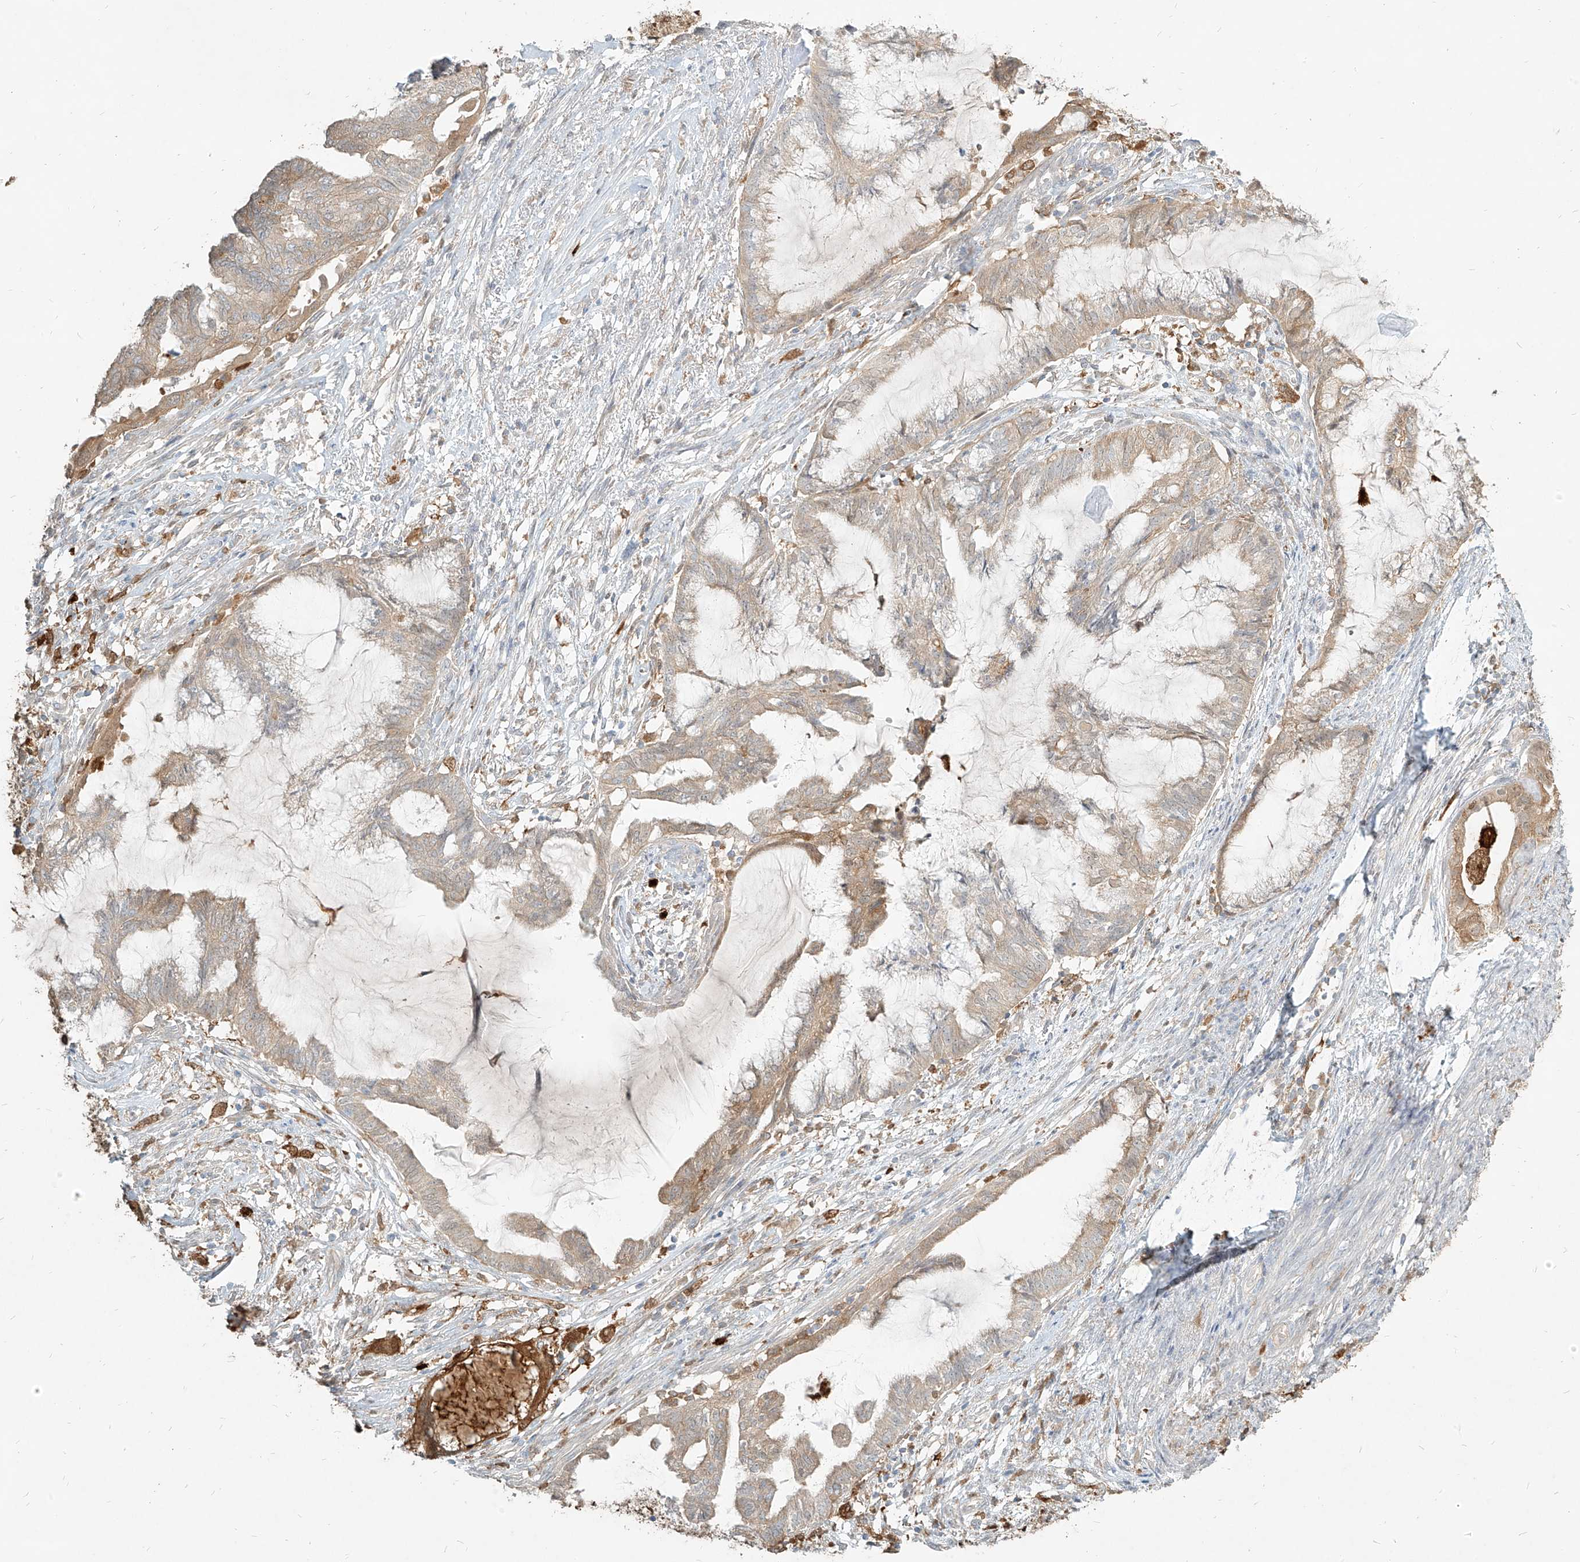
{"staining": {"intensity": "weak", "quantity": "25%-75%", "location": "cytoplasmic/membranous"}, "tissue": "endometrial cancer", "cell_type": "Tumor cells", "image_type": "cancer", "snomed": [{"axis": "morphology", "description": "Adenocarcinoma, NOS"}, {"axis": "topography", "description": "Endometrium"}], "caption": "This is an image of IHC staining of endometrial adenocarcinoma, which shows weak staining in the cytoplasmic/membranous of tumor cells.", "gene": "PGD", "patient": {"sex": "female", "age": 86}}